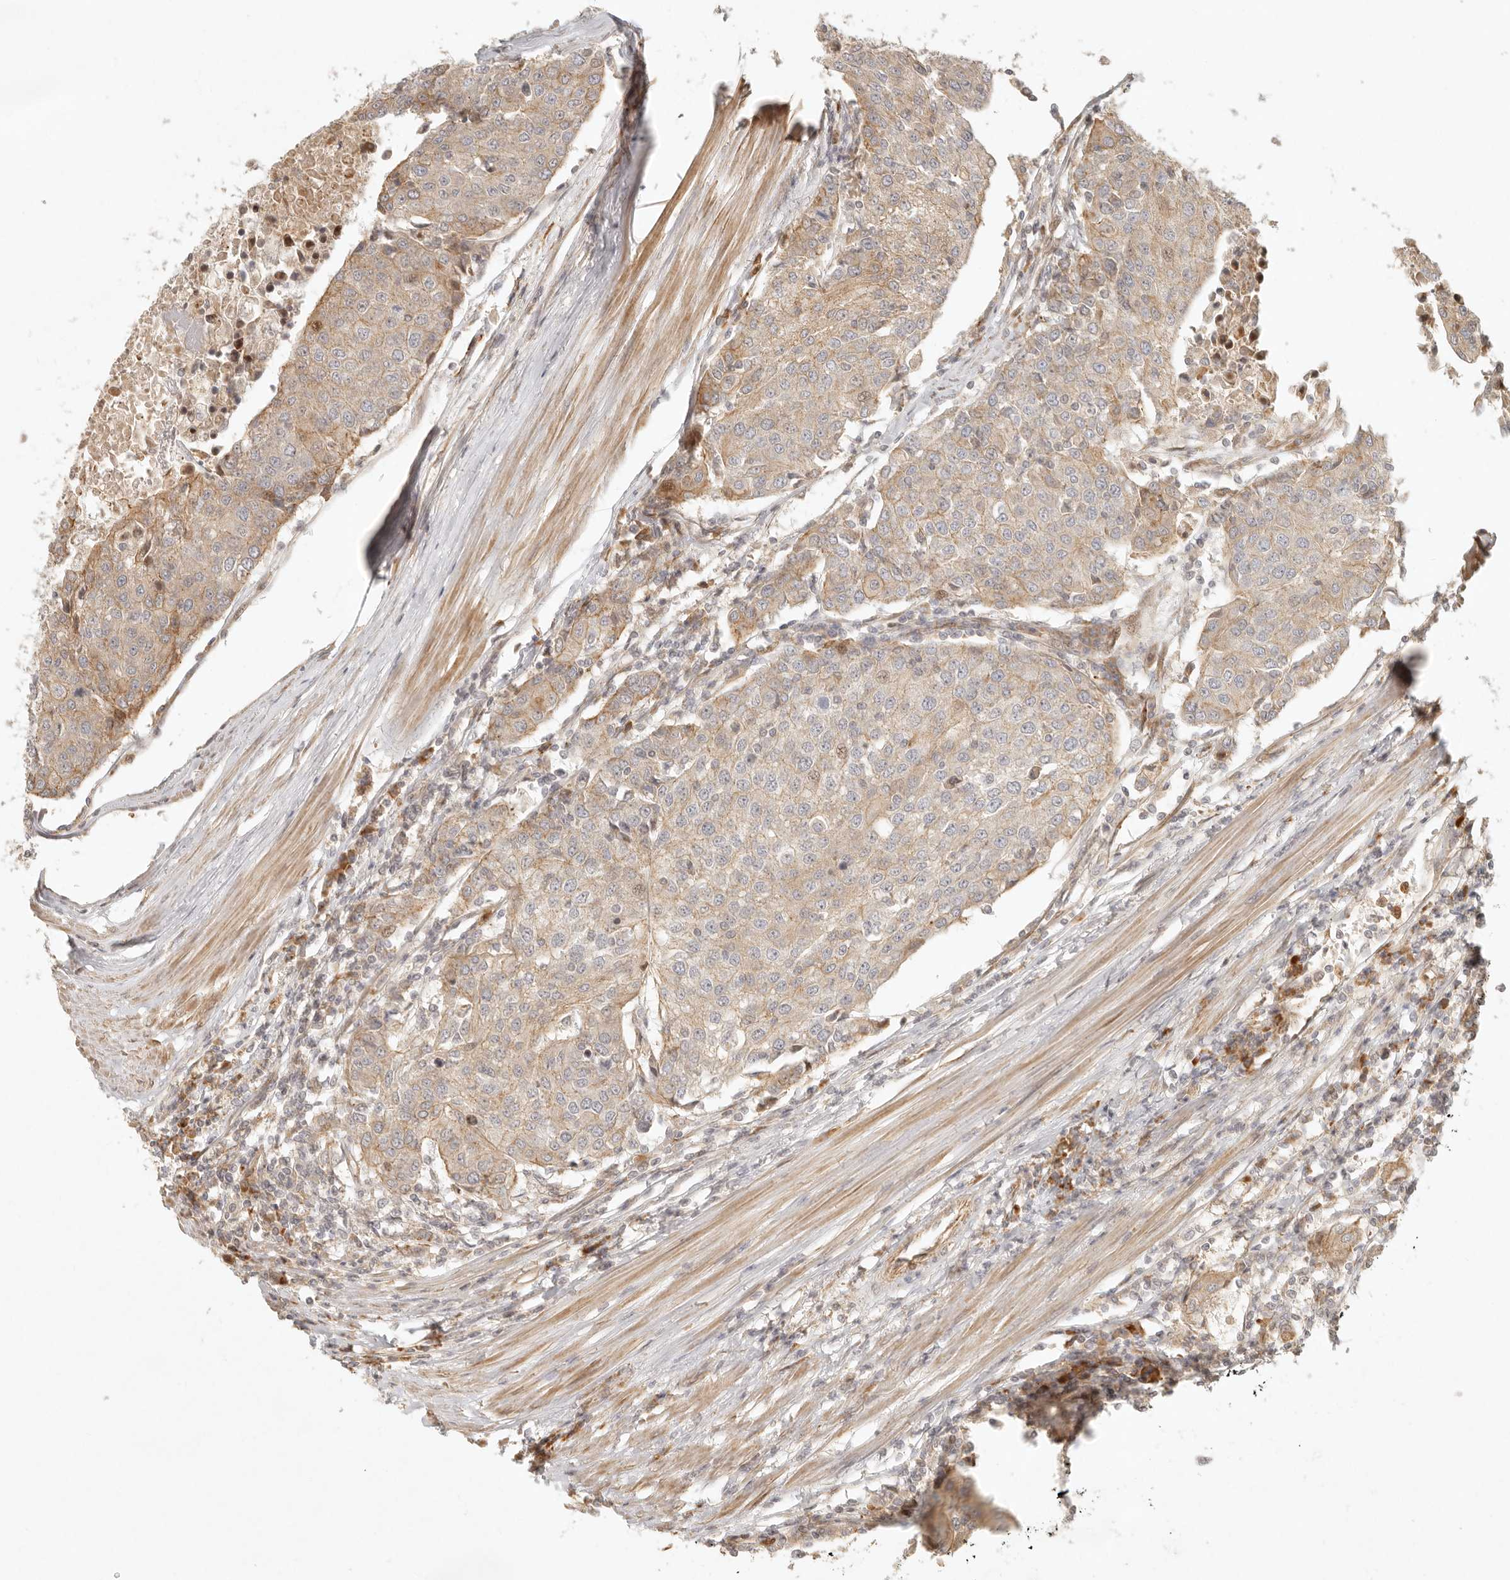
{"staining": {"intensity": "weak", "quantity": "25%-75%", "location": "cytoplasmic/membranous"}, "tissue": "urothelial cancer", "cell_type": "Tumor cells", "image_type": "cancer", "snomed": [{"axis": "morphology", "description": "Urothelial carcinoma, High grade"}, {"axis": "topography", "description": "Urinary bladder"}], "caption": "This histopathology image shows high-grade urothelial carcinoma stained with IHC to label a protein in brown. The cytoplasmic/membranous of tumor cells show weak positivity for the protein. Nuclei are counter-stained blue.", "gene": "KLHL38", "patient": {"sex": "female", "age": 85}}